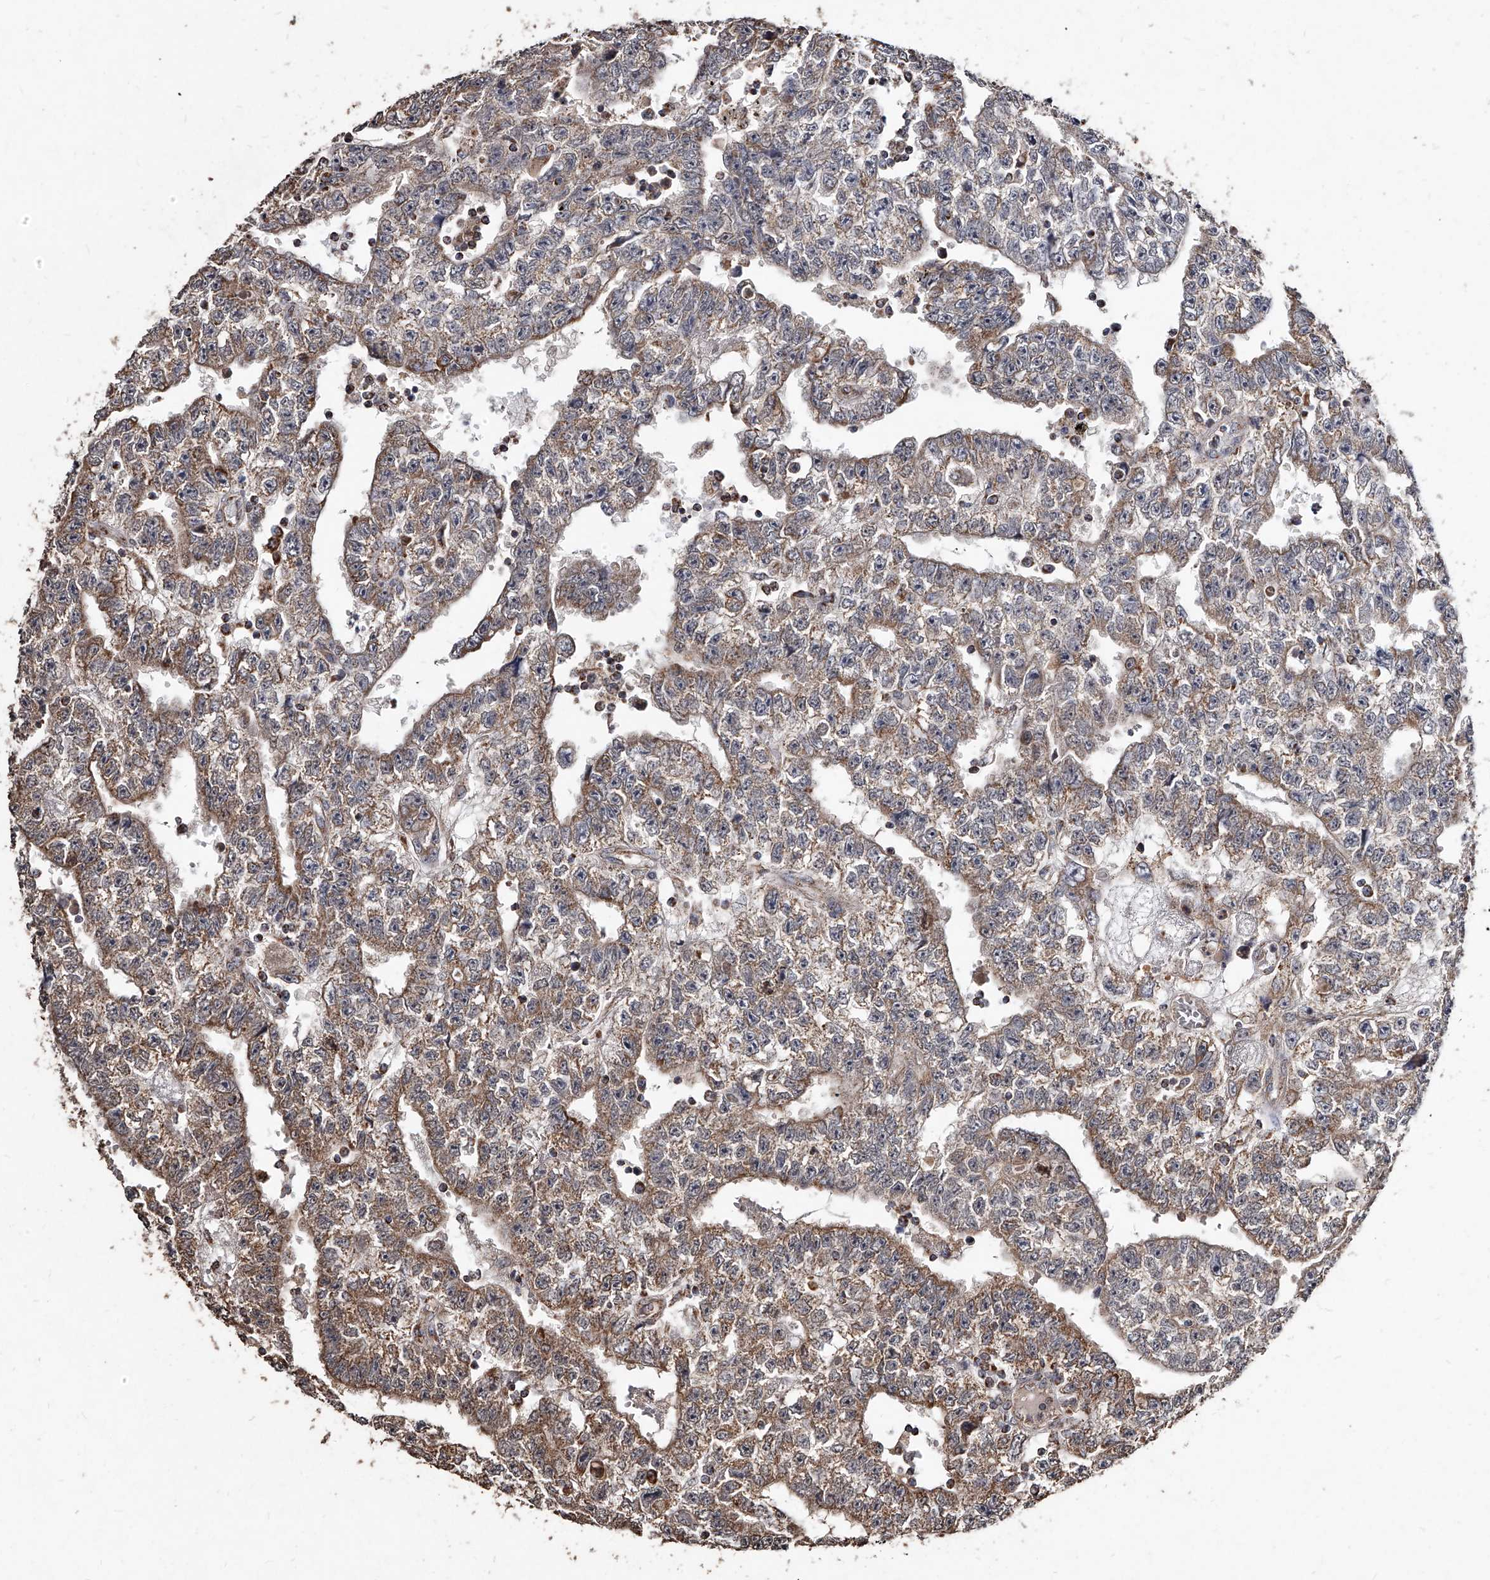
{"staining": {"intensity": "moderate", "quantity": "25%-75%", "location": "cytoplasmic/membranous"}, "tissue": "testis cancer", "cell_type": "Tumor cells", "image_type": "cancer", "snomed": [{"axis": "morphology", "description": "Carcinoma, Embryonal, NOS"}, {"axis": "topography", "description": "Testis"}], "caption": "Testis cancer (embryonal carcinoma) tissue exhibits moderate cytoplasmic/membranous positivity in approximately 25%-75% of tumor cells", "gene": "GPR183", "patient": {"sex": "male", "age": 25}}